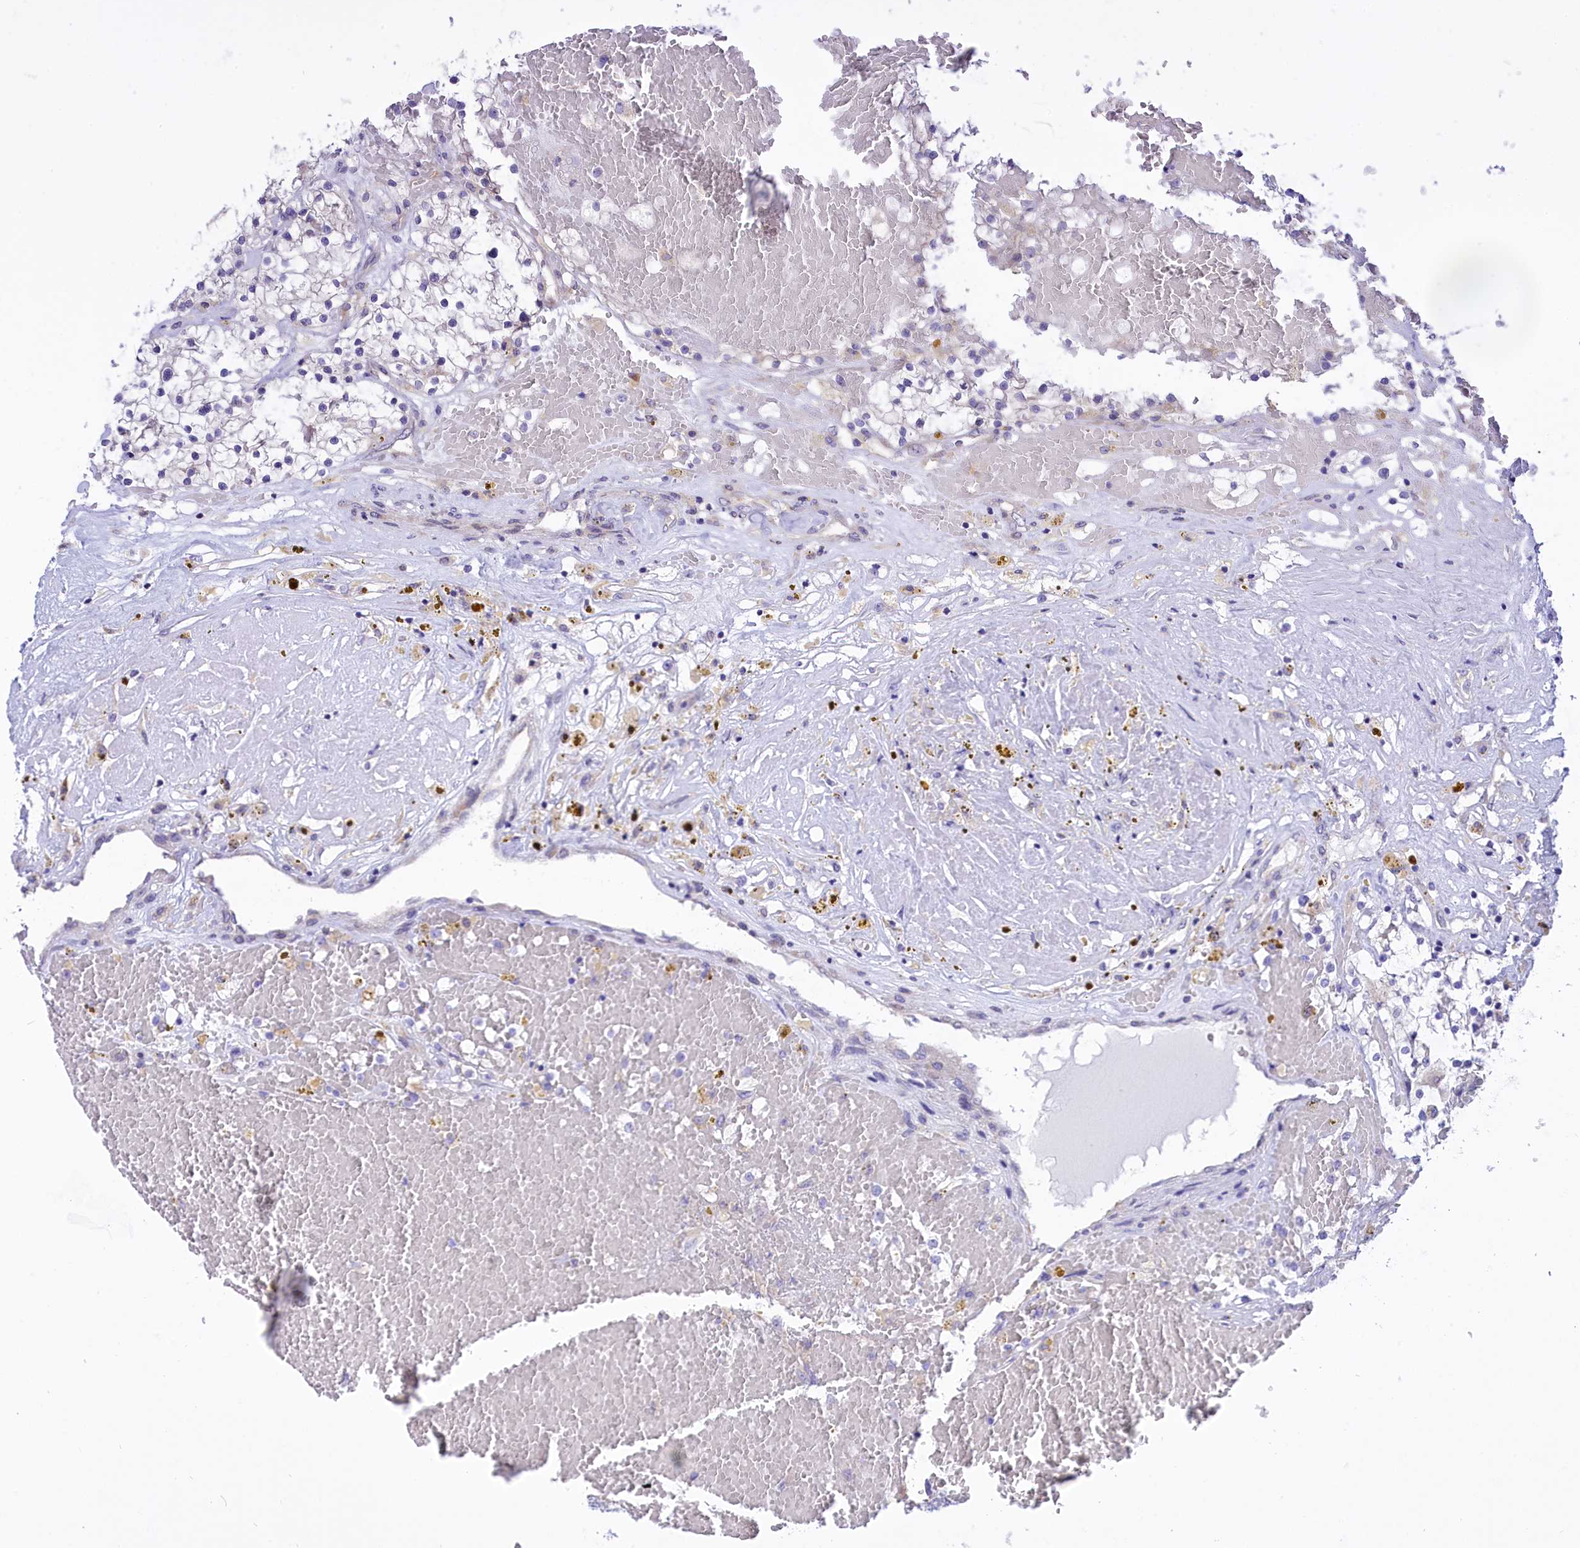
{"staining": {"intensity": "negative", "quantity": "none", "location": "none"}, "tissue": "renal cancer", "cell_type": "Tumor cells", "image_type": "cancer", "snomed": [{"axis": "morphology", "description": "Normal tissue, NOS"}, {"axis": "morphology", "description": "Adenocarcinoma, NOS"}, {"axis": "topography", "description": "Kidney"}], "caption": "DAB (3,3'-diaminobenzidine) immunohistochemical staining of human adenocarcinoma (renal) displays no significant staining in tumor cells.", "gene": "DCAF16", "patient": {"sex": "male", "age": 68}}